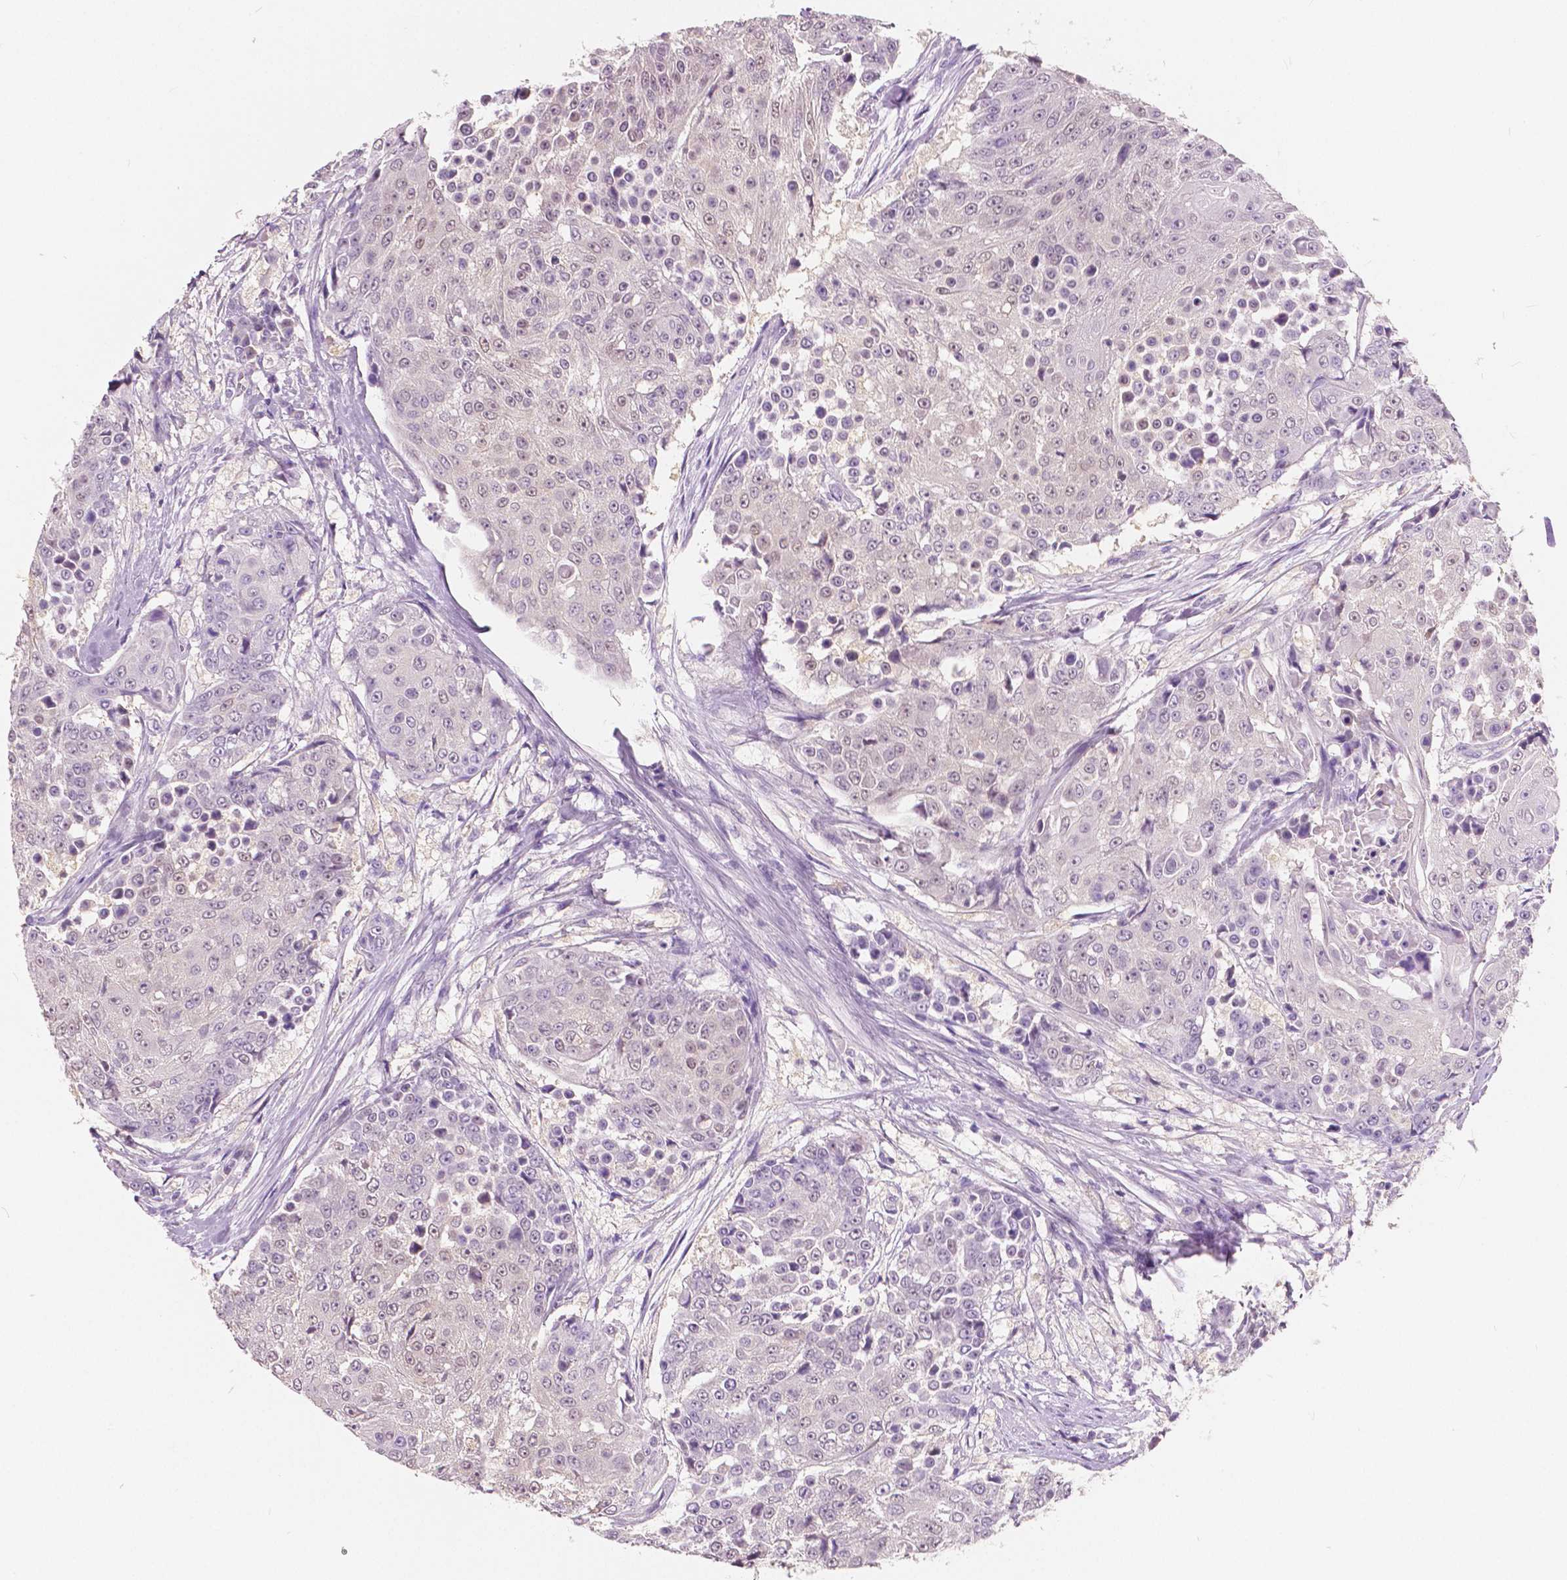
{"staining": {"intensity": "weak", "quantity": "<25%", "location": "nuclear"}, "tissue": "urothelial cancer", "cell_type": "Tumor cells", "image_type": "cancer", "snomed": [{"axis": "morphology", "description": "Urothelial carcinoma, High grade"}, {"axis": "topography", "description": "Urinary bladder"}], "caption": "Immunohistochemical staining of human high-grade urothelial carcinoma reveals no significant positivity in tumor cells. Nuclei are stained in blue.", "gene": "TKFC", "patient": {"sex": "female", "age": 63}}